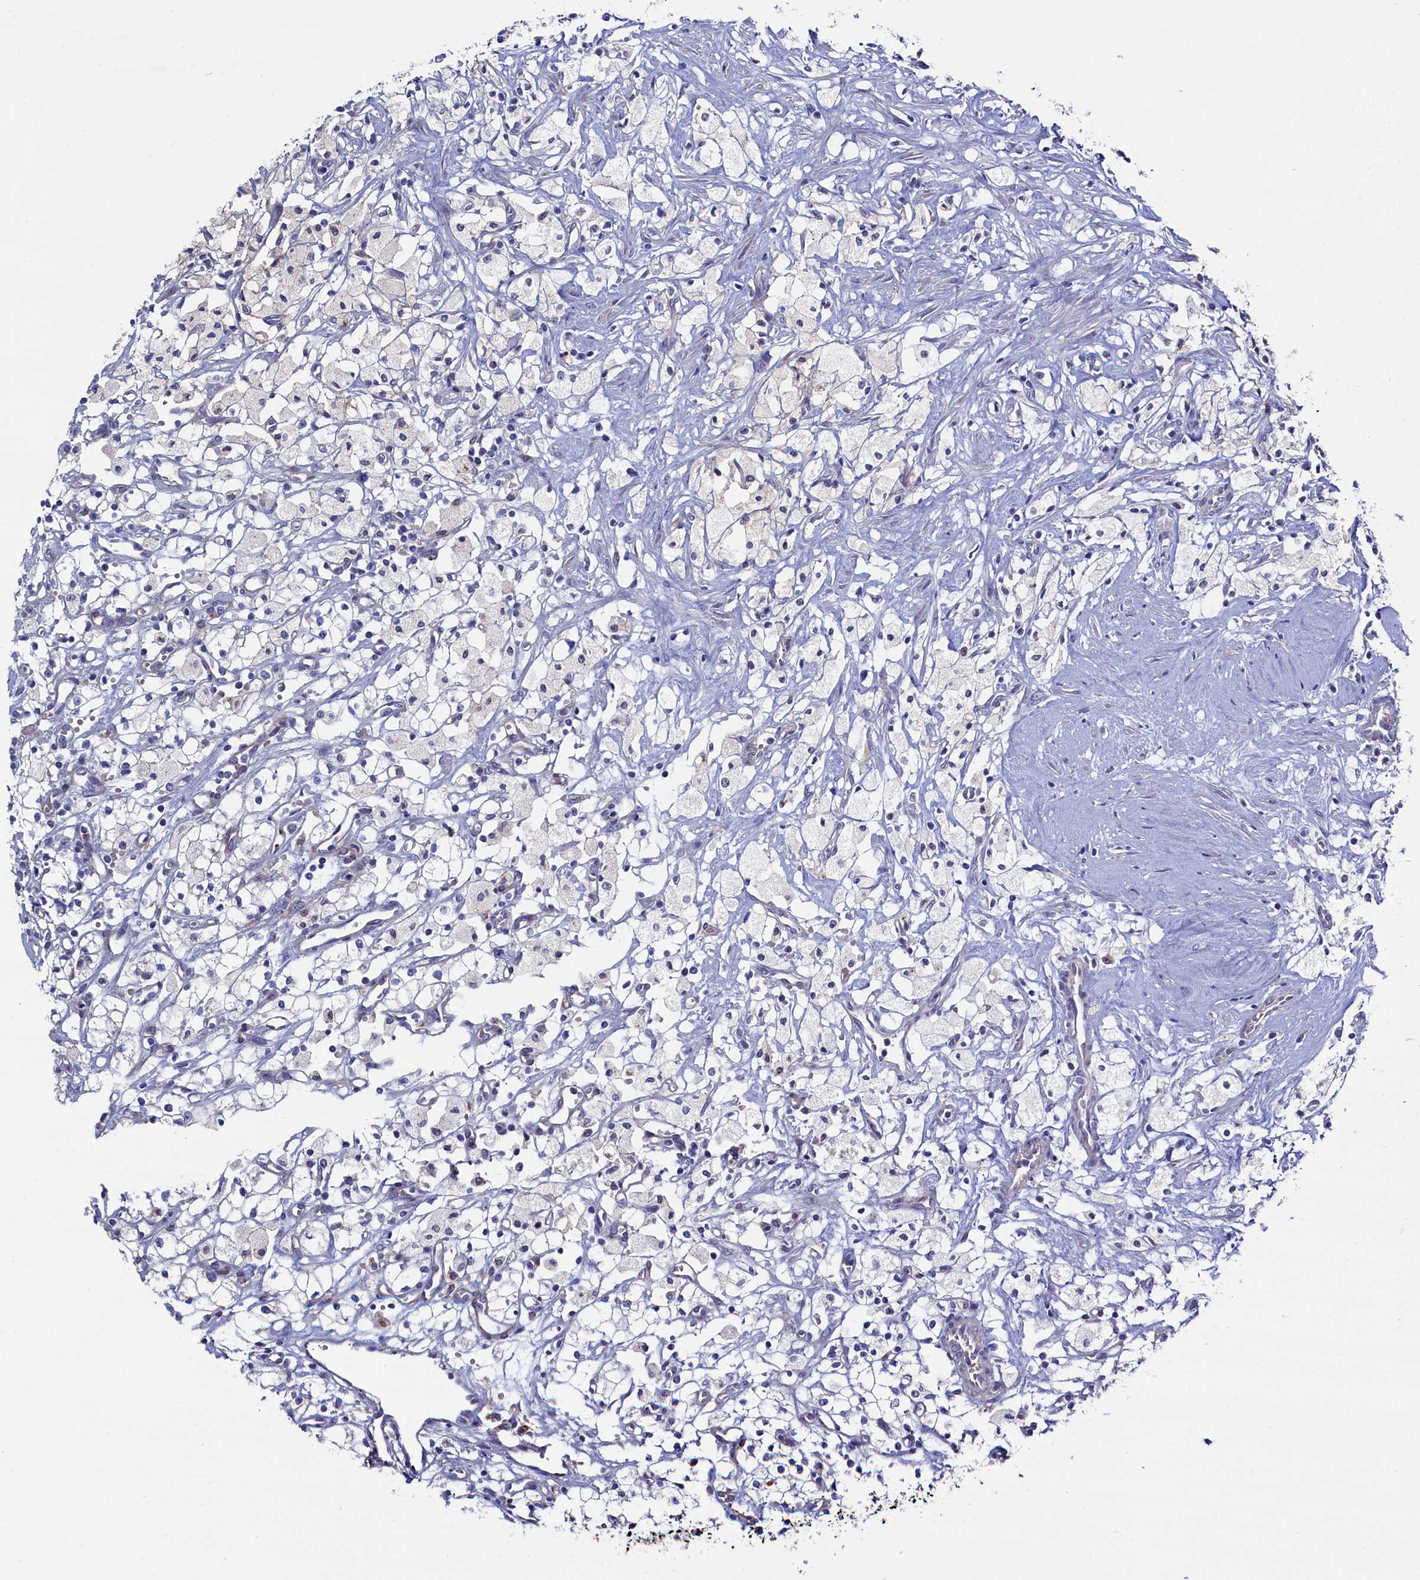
{"staining": {"intensity": "negative", "quantity": "none", "location": "none"}, "tissue": "renal cancer", "cell_type": "Tumor cells", "image_type": "cancer", "snomed": [{"axis": "morphology", "description": "Adenocarcinoma, NOS"}, {"axis": "topography", "description": "Kidney"}], "caption": "Immunohistochemical staining of renal cancer (adenocarcinoma) exhibits no significant expression in tumor cells. The staining is performed using DAB (3,3'-diaminobenzidine) brown chromogen with nuclei counter-stained in using hematoxylin.", "gene": "GPR108", "patient": {"sex": "male", "age": 59}}